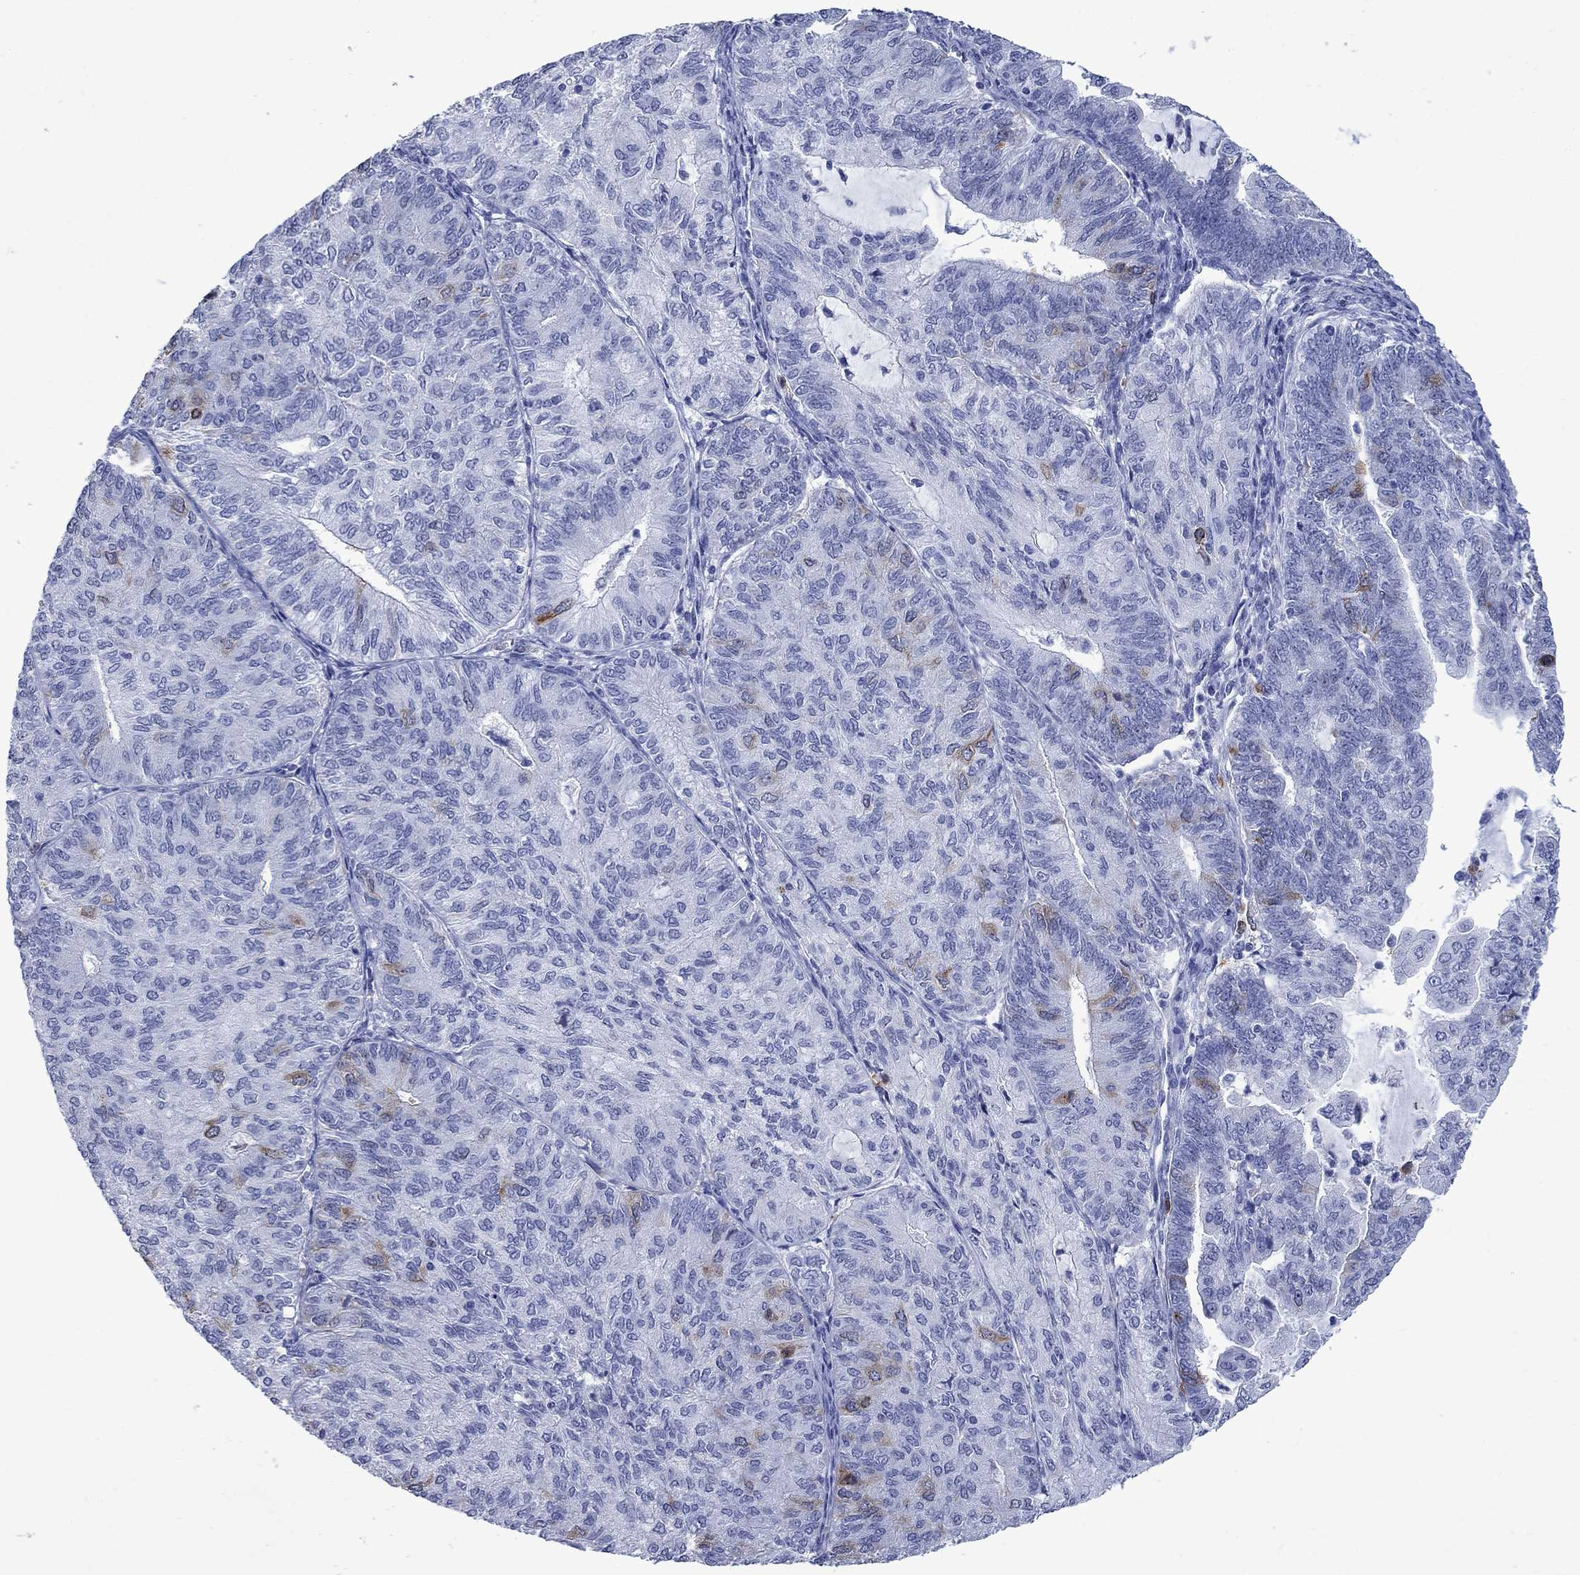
{"staining": {"intensity": "strong", "quantity": "<25%", "location": "cytoplasmic/membranous"}, "tissue": "endometrial cancer", "cell_type": "Tumor cells", "image_type": "cancer", "snomed": [{"axis": "morphology", "description": "Adenocarcinoma, NOS"}, {"axis": "topography", "description": "Endometrium"}], "caption": "Human endometrial cancer (adenocarcinoma) stained with a protein marker reveals strong staining in tumor cells.", "gene": "TACC3", "patient": {"sex": "female", "age": 82}}